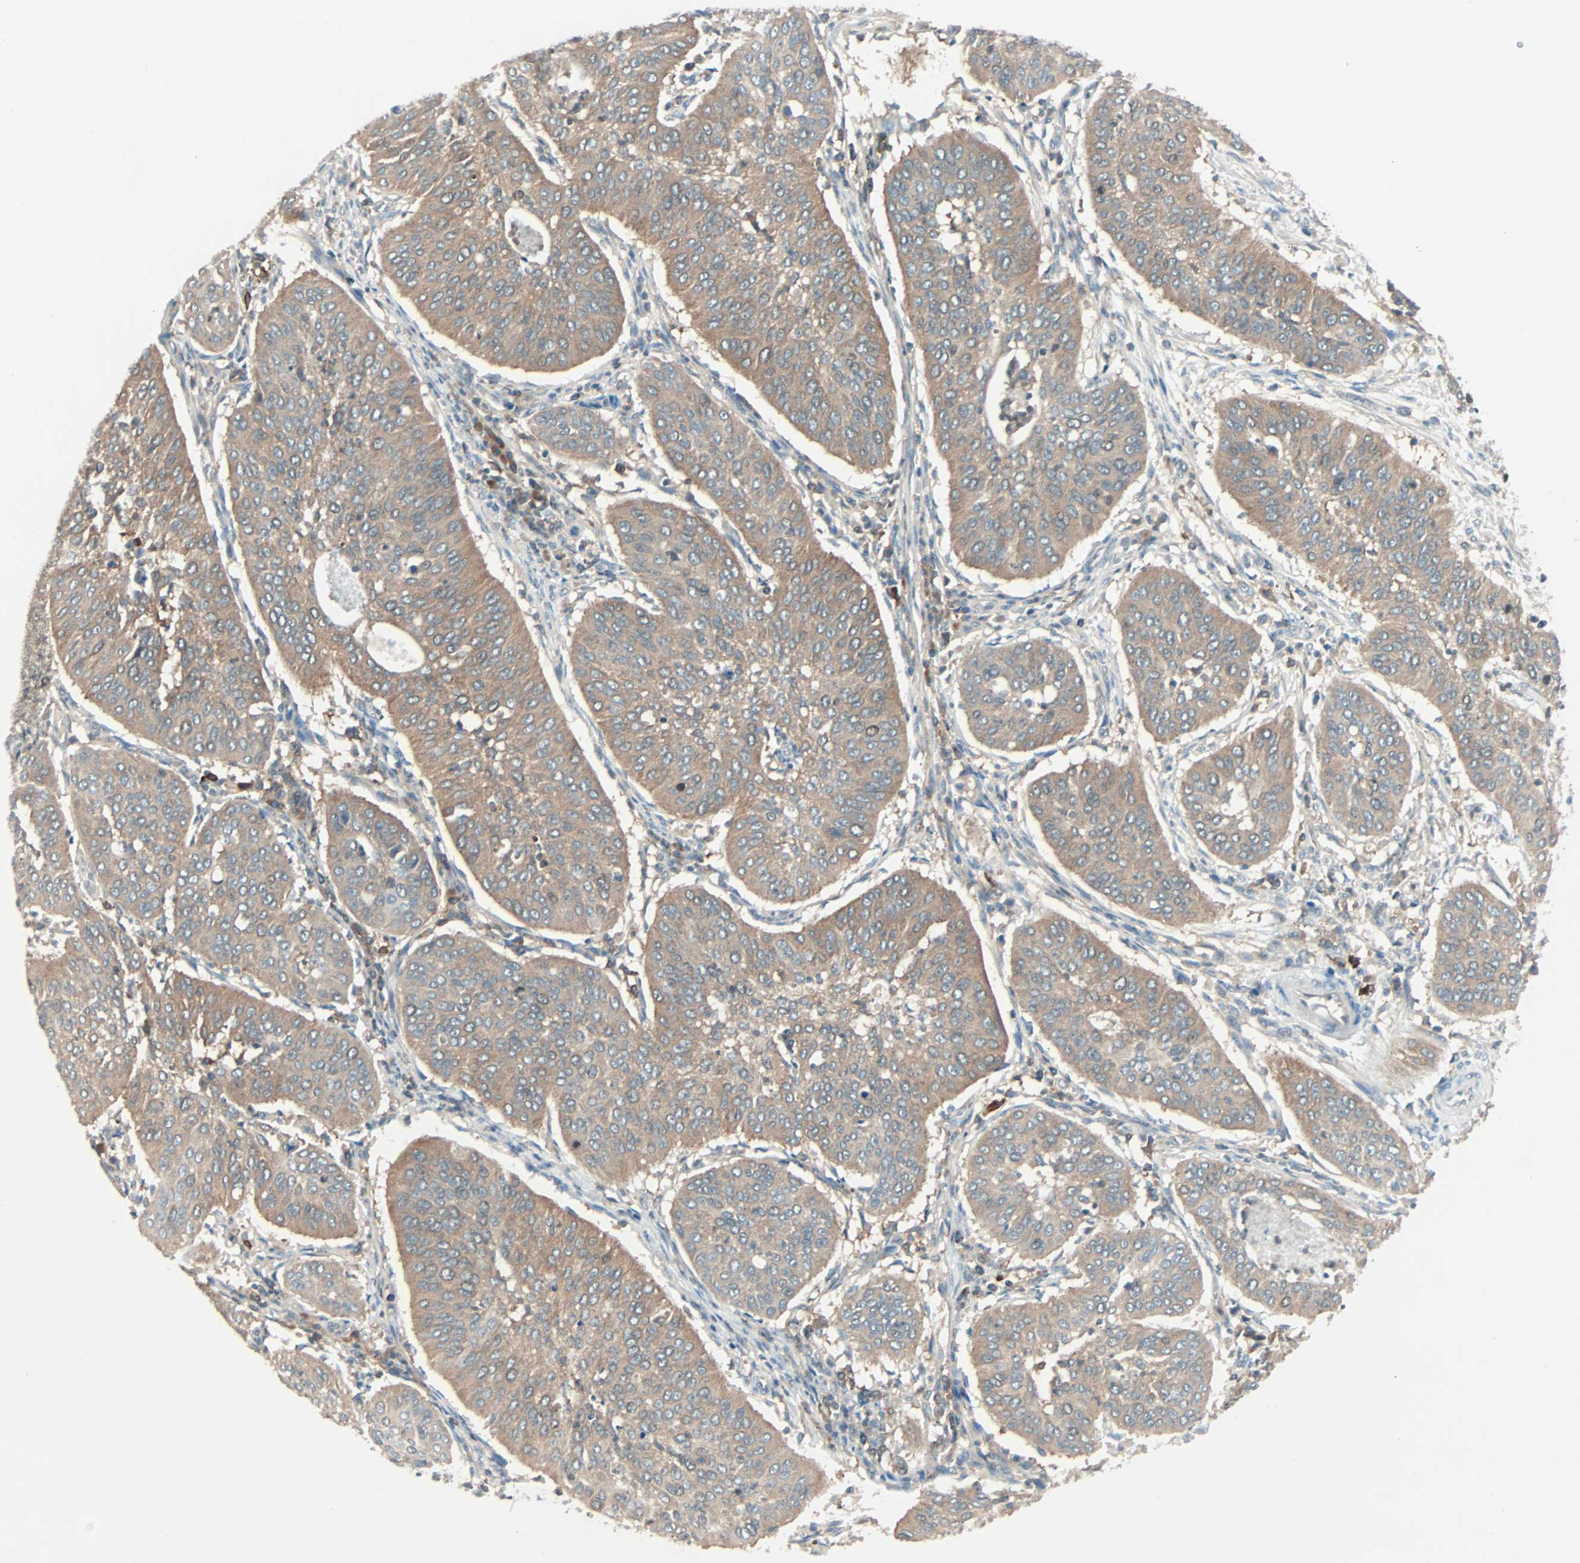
{"staining": {"intensity": "moderate", "quantity": ">75%", "location": "cytoplasmic/membranous"}, "tissue": "cervical cancer", "cell_type": "Tumor cells", "image_type": "cancer", "snomed": [{"axis": "morphology", "description": "Normal tissue, NOS"}, {"axis": "morphology", "description": "Squamous cell carcinoma, NOS"}, {"axis": "topography", "description": "Cervix"}], "caption": "Immunohistochemical staining of human cervical squamous cell carcinoma demonstrates moderate cytoplasmic/membranous protein staining in approximately >75% of tumor cells.", "gene": "SMIM8", "patient": {"sex": "female", "age": 39}}